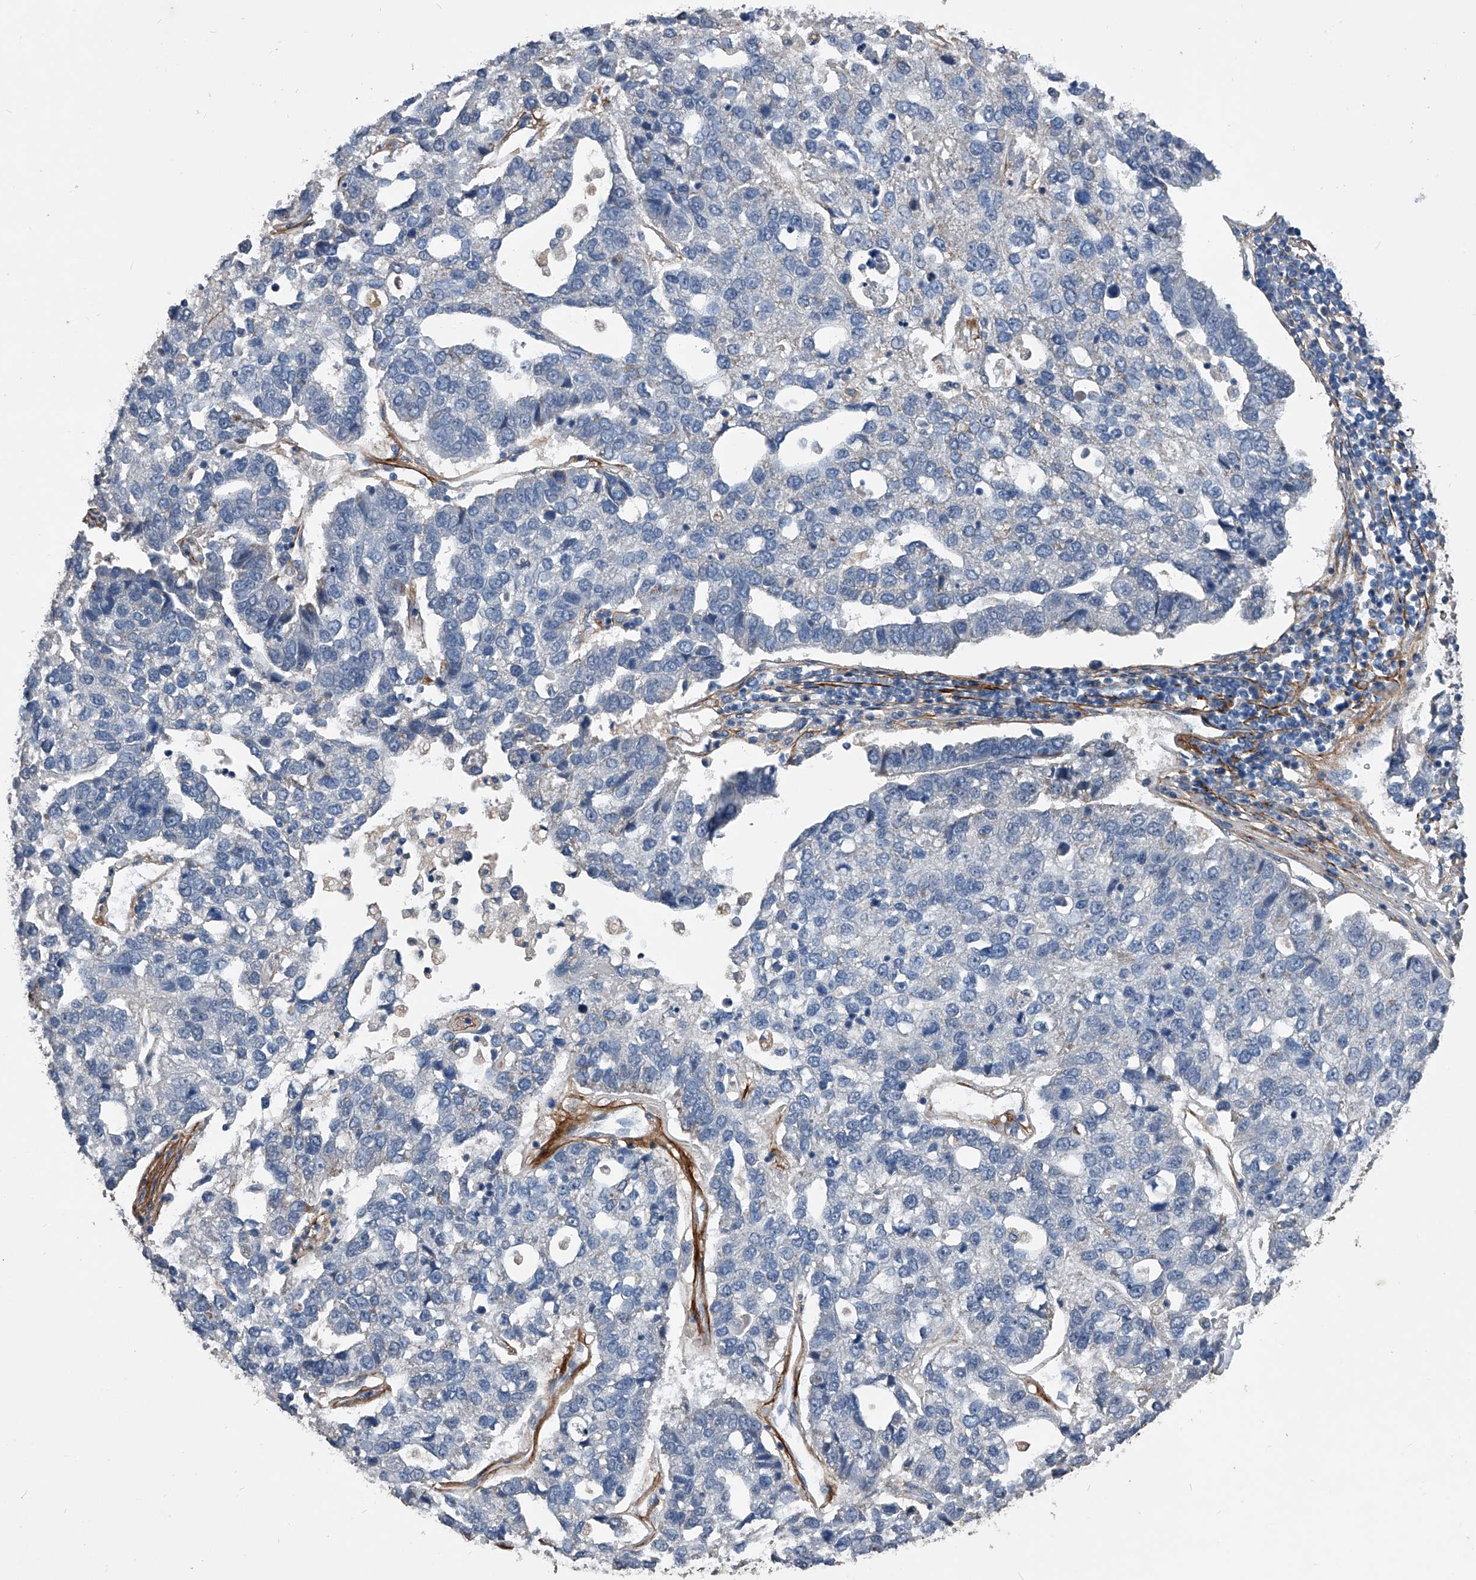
{"staining": {"intensity": "negative", "quantity": "none", "location": "none"}, "tissue": "pancreatic cancer", "cell_type": "Tumor cells", "image_type": "cancer", "snomed": [{"axis": "morphology", "description": "Adenocarcinoma, NOS"}, {"axis": "topography", "description": "Pancreas"}], "caption": "Adenocarcinoma (pancreatic) stained for a protein using immunohistochemistry displays no positivity tumor cells.", "gene": "PHACTR1", "patient": {"sex": "female", "age": 61}}